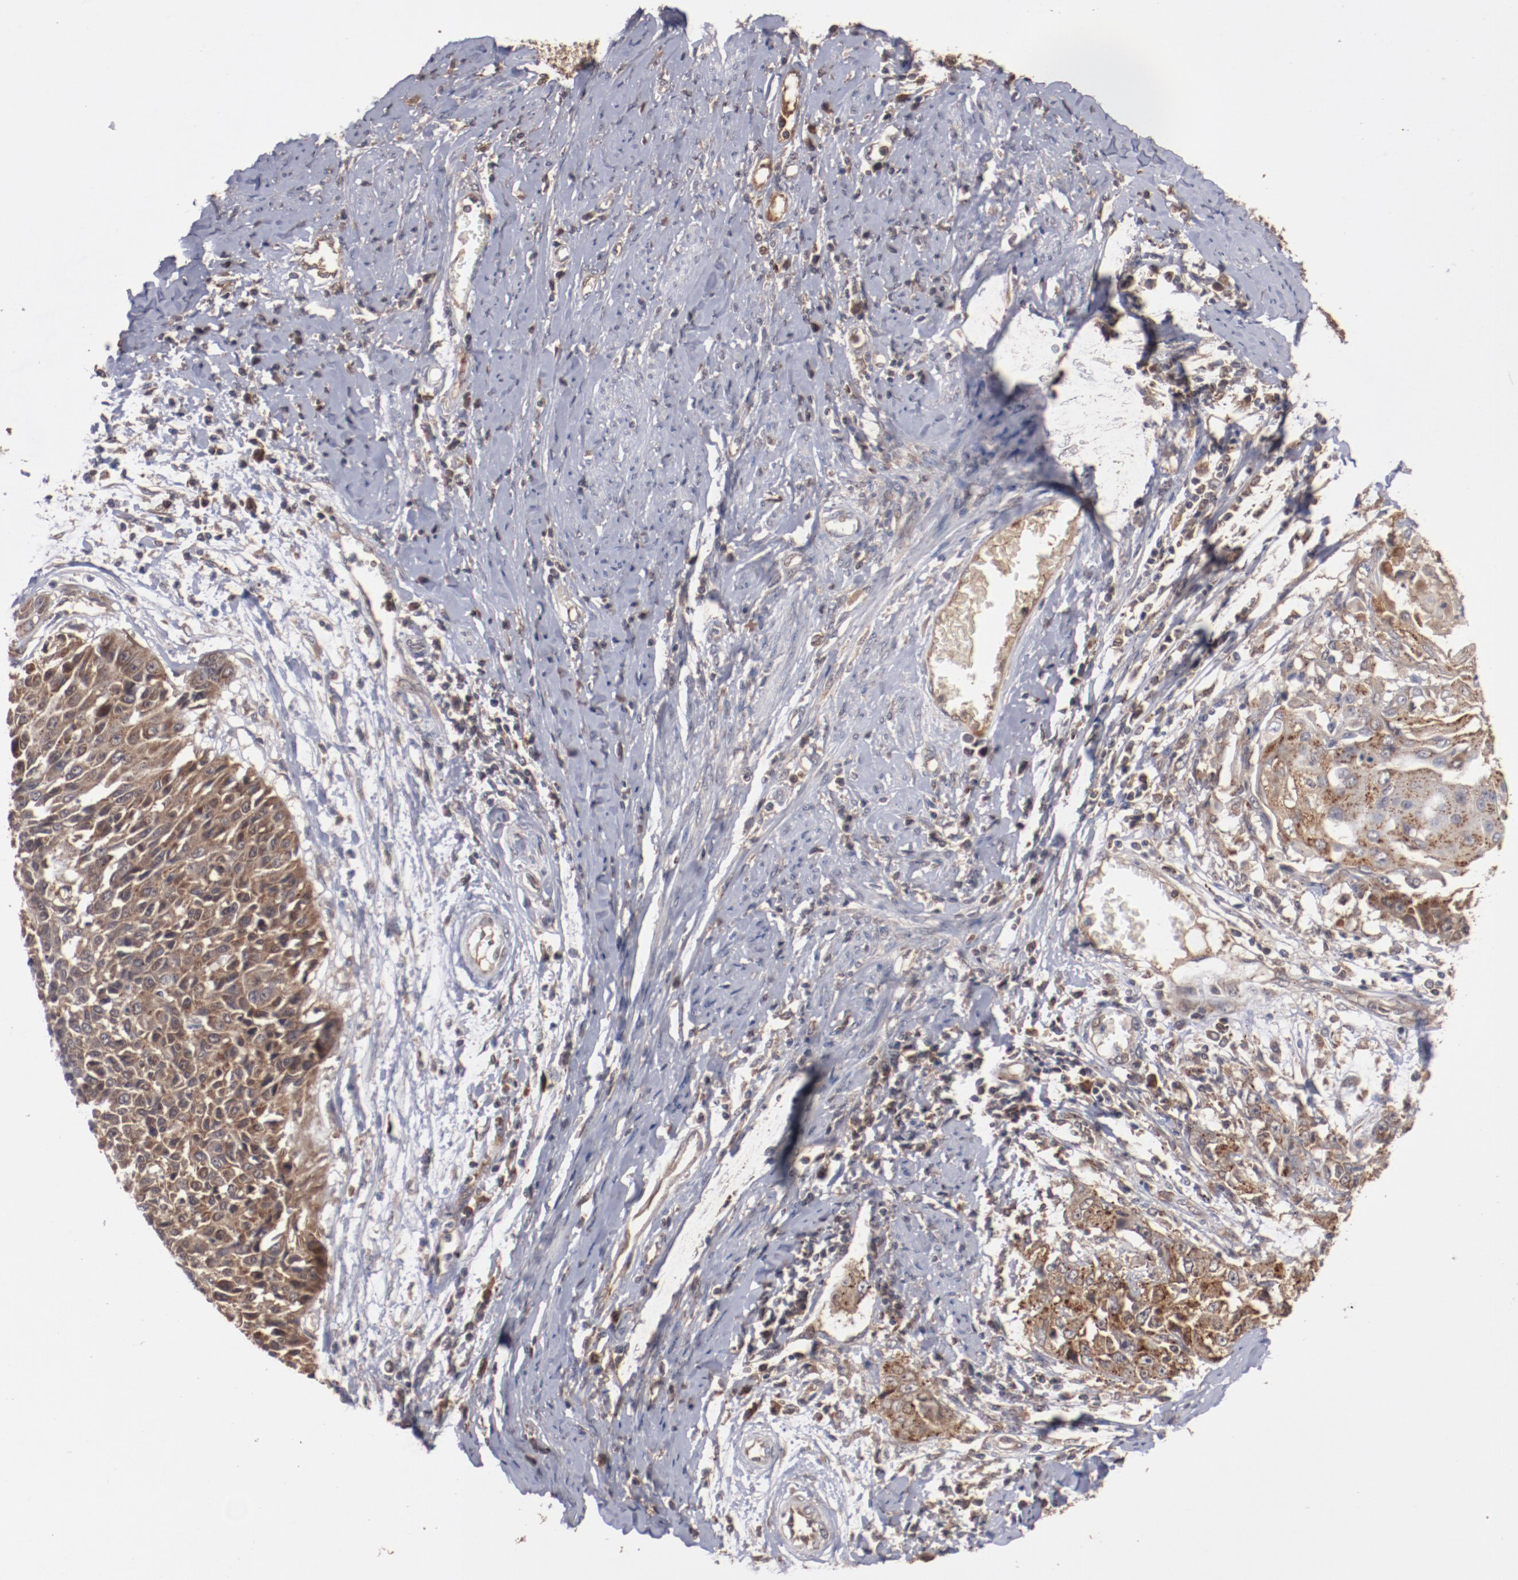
{"staining": {"intensity": "moderate", "quantity": ">75%", "location": "cytoplasmic/membranous"}, "tissue": "cervical cancer", "cell_type": "Tumor cells", "image_type": "cancer", "snomed": [{"axis": "morphology", "description": "Squamous cell carcinoma, NOS"}, {"axis": "topography", "description": "Cervix"}], "caption": "DAB immunohistochemical staining of human cervical cancer (squamous cell carcinoma) exhibits moderate cytoplasmic/membranous protein staining in approximately >75% of tumor cells. The protein is shown in brown color, while the nuclei are stained blue.", "gene": "TENM1", "patient": {"sex": "female", "age": 64}}